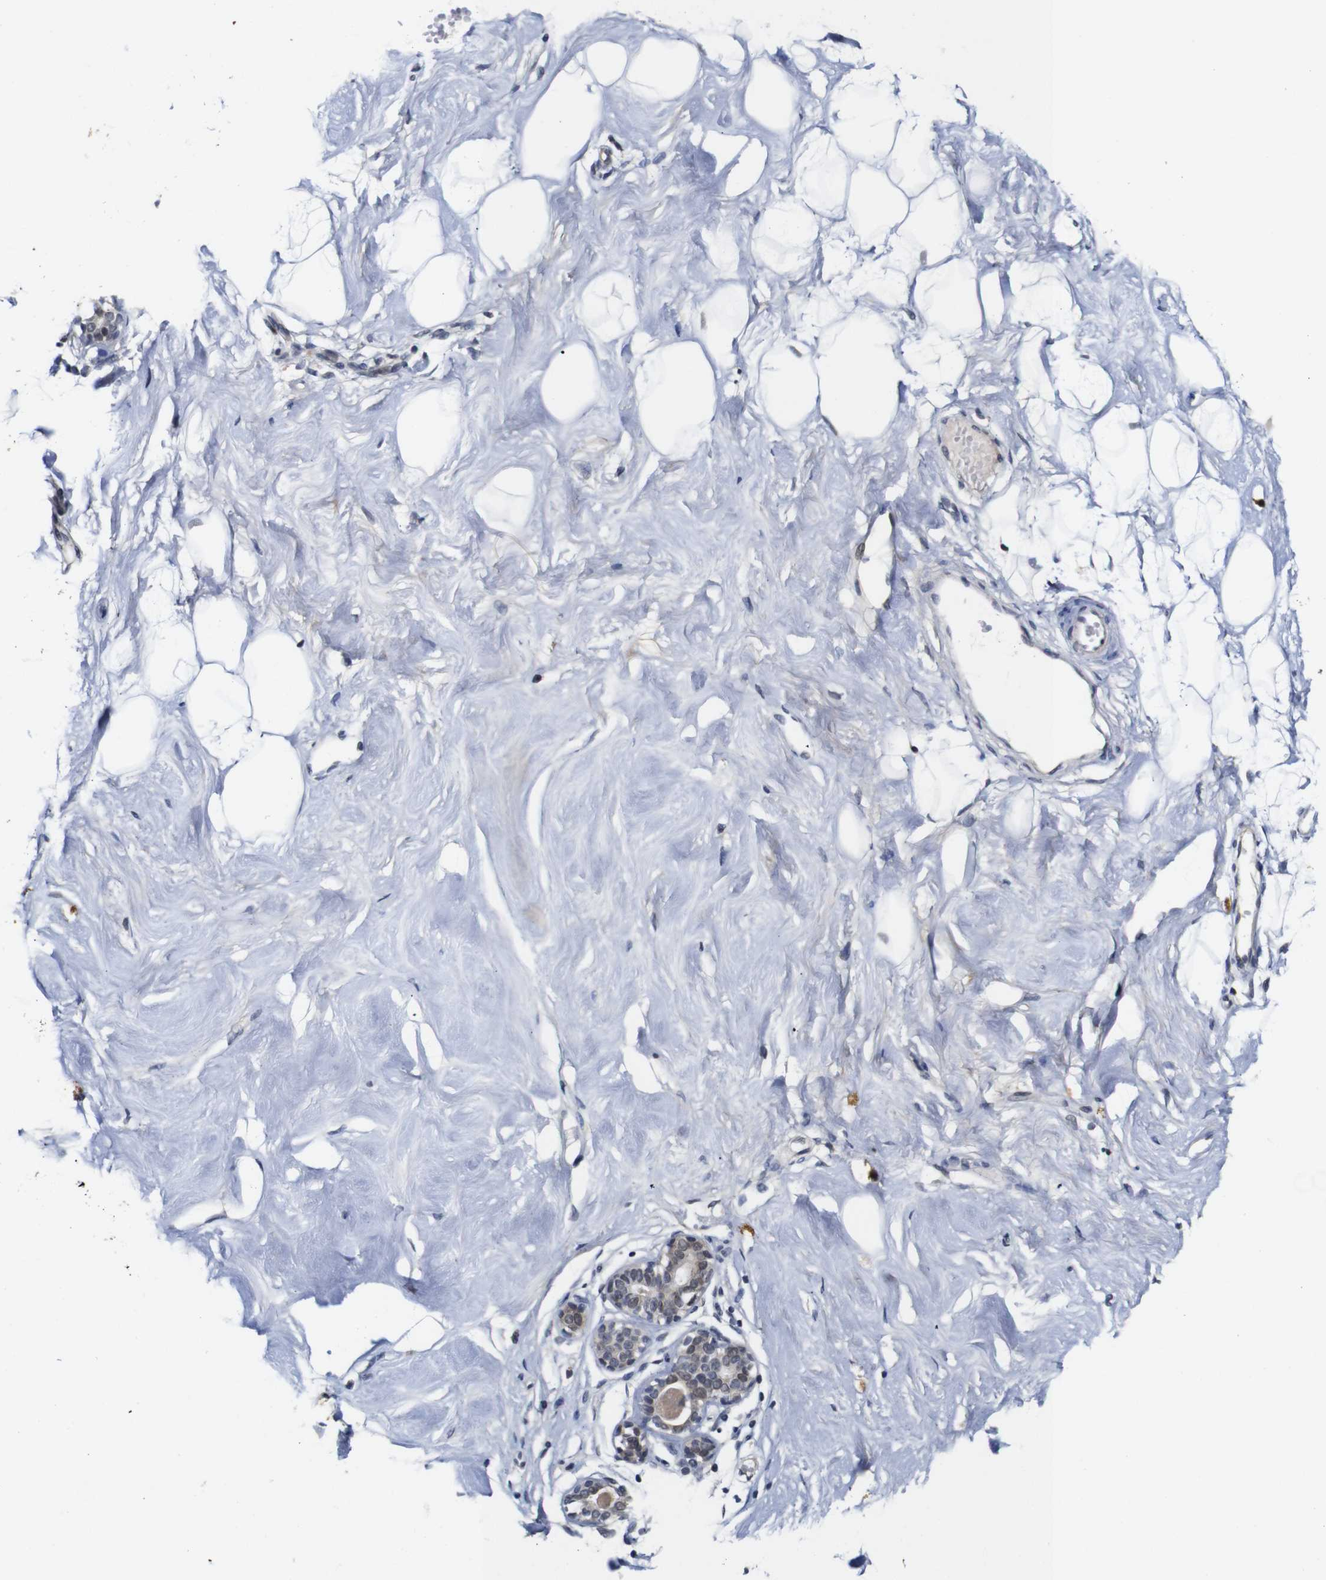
{"staining": {"intensity": "negative", "quantity": "none", "location": "none"}, "tissue": "breast", "cell_type": "Adipocytes", "image_type": "normal", "snomed": [{"axis": "morphology", "description": "Normal tissue, NOS"}, {"axis": "topography", "description": "Breast"}], "caption": "High power microscopy image of an immunohistochemistry photomicrograph of benign breast, revealing no significant positivity in adipocytes. (Brightfield microscopy of DAB (3,3'-diaminobenzidine) immunohistochemistry at high magnification).", "gene": "NTRK3", "patient": {"sex": "female", "age": 23}}